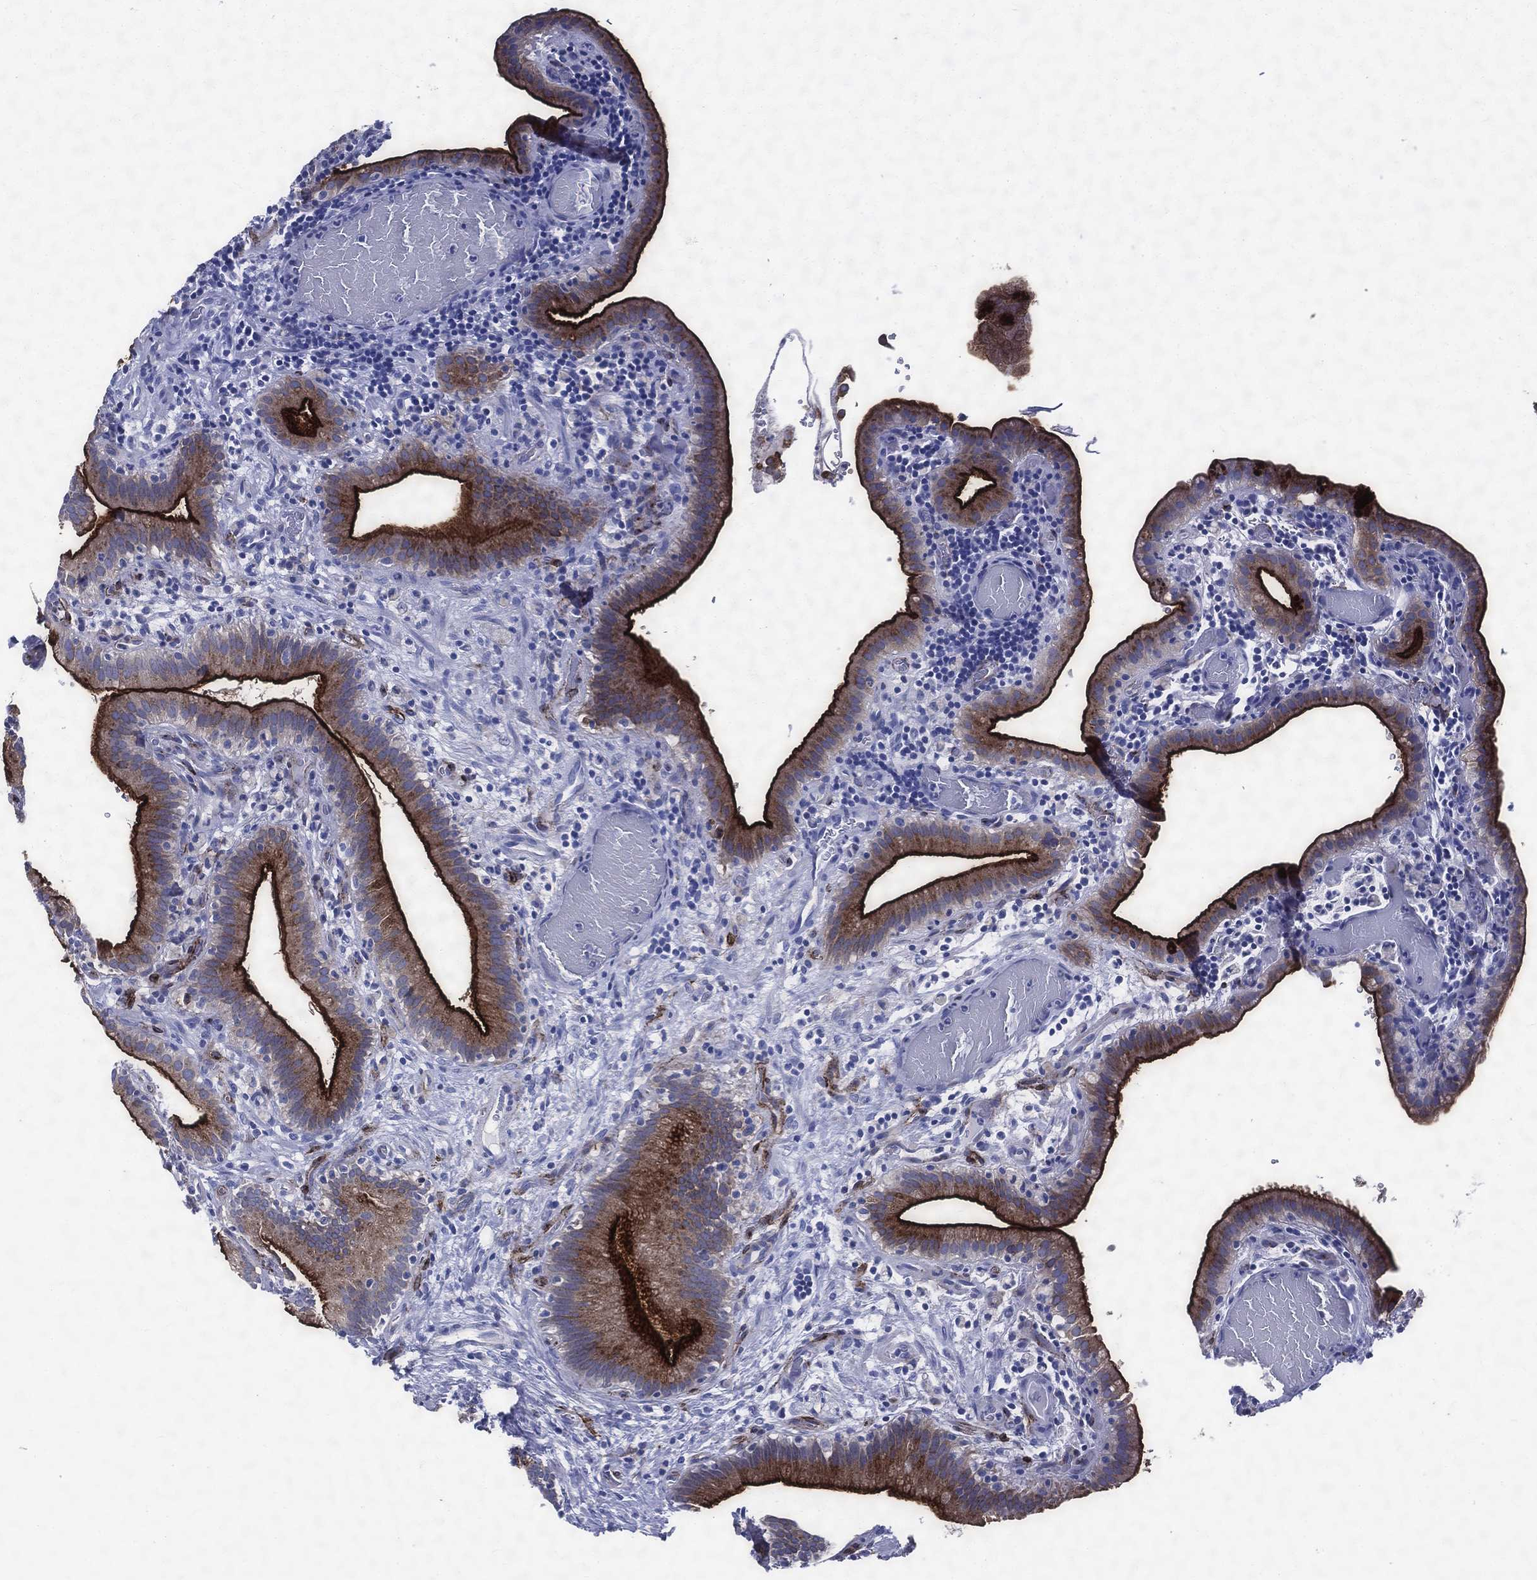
{"staining": {"intensity": "strong", "quantity": "25%-75%", "location": "cytoplasmic/membranous"}, "tissue": "gallbladder", "cell_type": "Glandular cells", "image_type": "normal", "snomed": [{"axis": "morphology", "description": "Normal tissue, NOS"}, {"axis": "topography", "description": "Gallbladder"}], "caption": "This photomicrograph reveals unremarkable gallbladder stained with immunohistochemistry to label a protein in brown. The cytoplasmic/membranous of glandular cells show strong positivity for the protein. Nuclei are counter-stained blue.", "gene": "ACE2", "patient": {"sex": "male", "age": 62}}